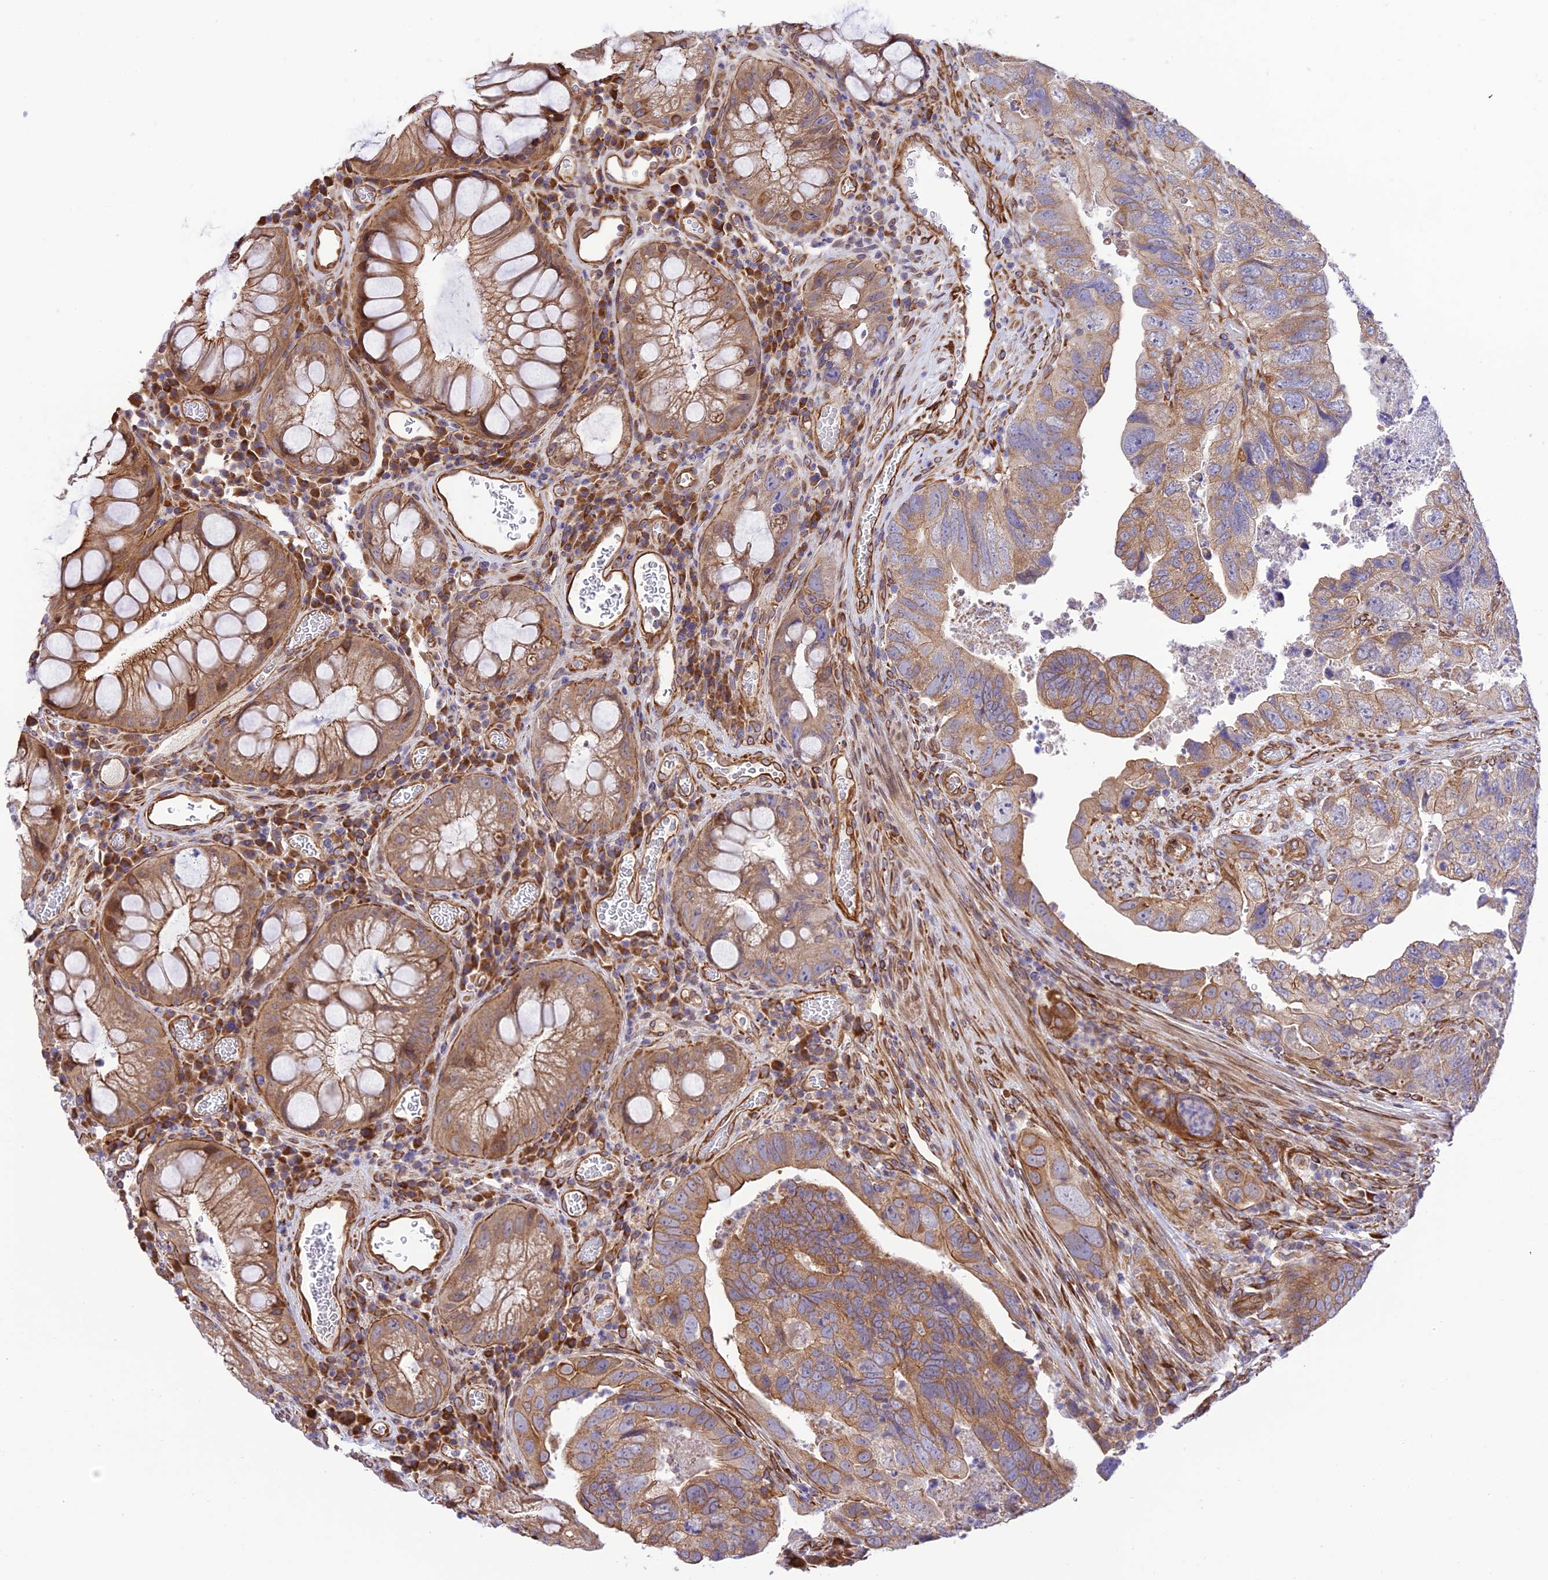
{"staining": {"intensity": "moderate", "quantity": "25%-75%", "location": "cytoplasmic/membranous"}, "tissue": "colorectal cancer", "cell_type": "Tumor cells", "image_type": "cancer", "snomed": [{"axis": "morphology", "description": "Adenocarcinoma, NOS"}, {"axis": "topography", "description": "Rectum"}], "caption": "Tumor cells exhibit medium levels of moderate cytoplasmic/membranous expression in approximately 25%-75% of cells in human colorectal cancer (adenocarcinoma). (Stains: DAB (3,3'-diaminobenzidine) in brown, nuclei in blue, Microscopy: brightfield microscopy at high magnification).", "gene": "EXOC3L4", "patient": {"sex": "male", "age": 63}}